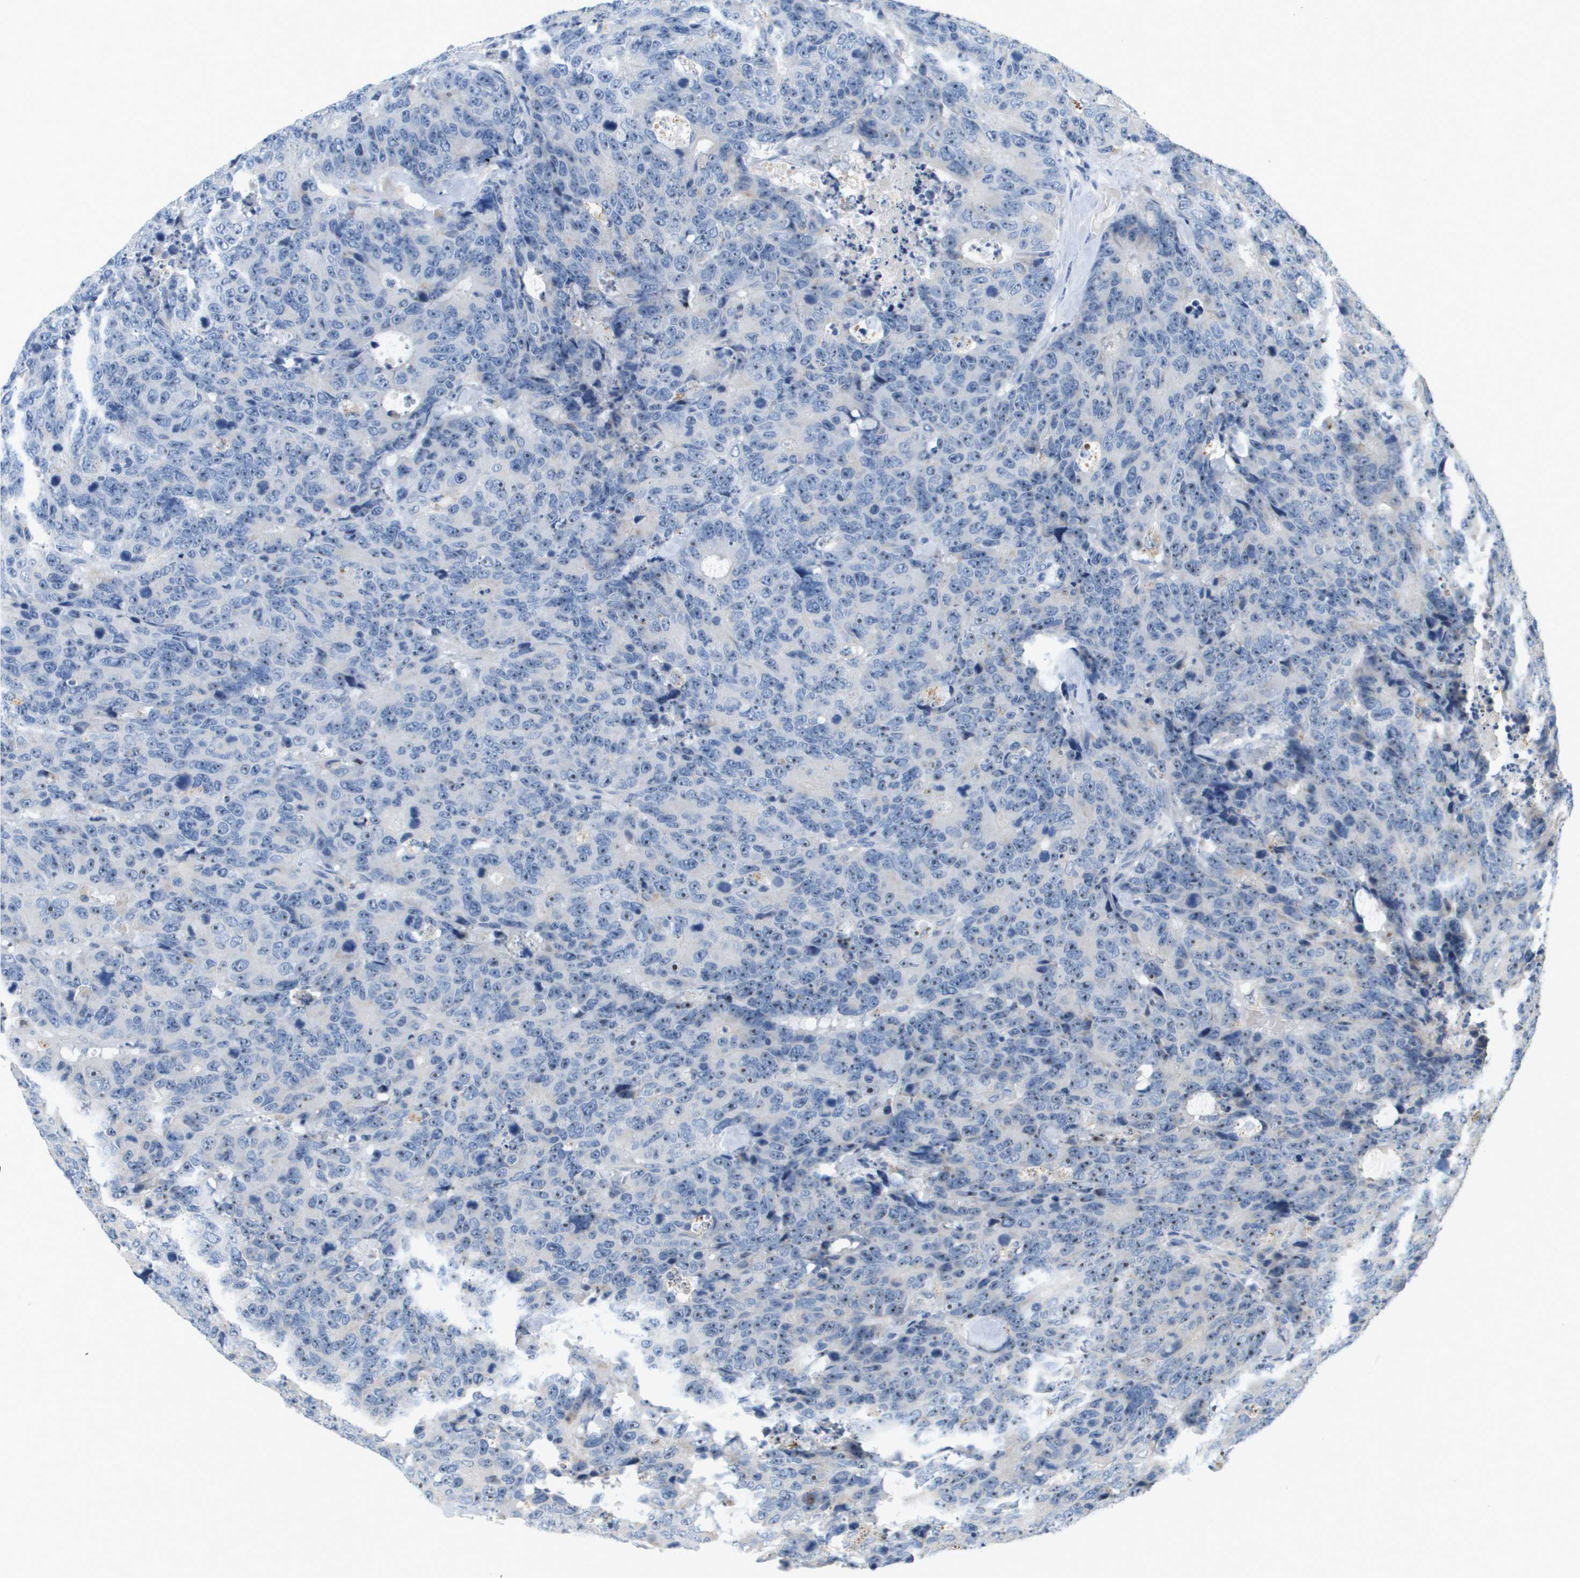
{"staining": {"intensity": "negative", "quantity": "none", "location": "none"}, "tissue": "colorectal cancer", "cell_type": "Tumor cells", "image_type": "cancer", "snomed": [{"axis": "morphology", "description": "Adenocarcinoma, NOS"}, {"axis": "topography", "description": "Colon"}], "caption": "A micrograph of colorectal adenocarcinoma stained for a protein shows no brown staining in tumor cells.", "gene": "B3GNT5", "patient": {"sex": "female", "age": 86}}